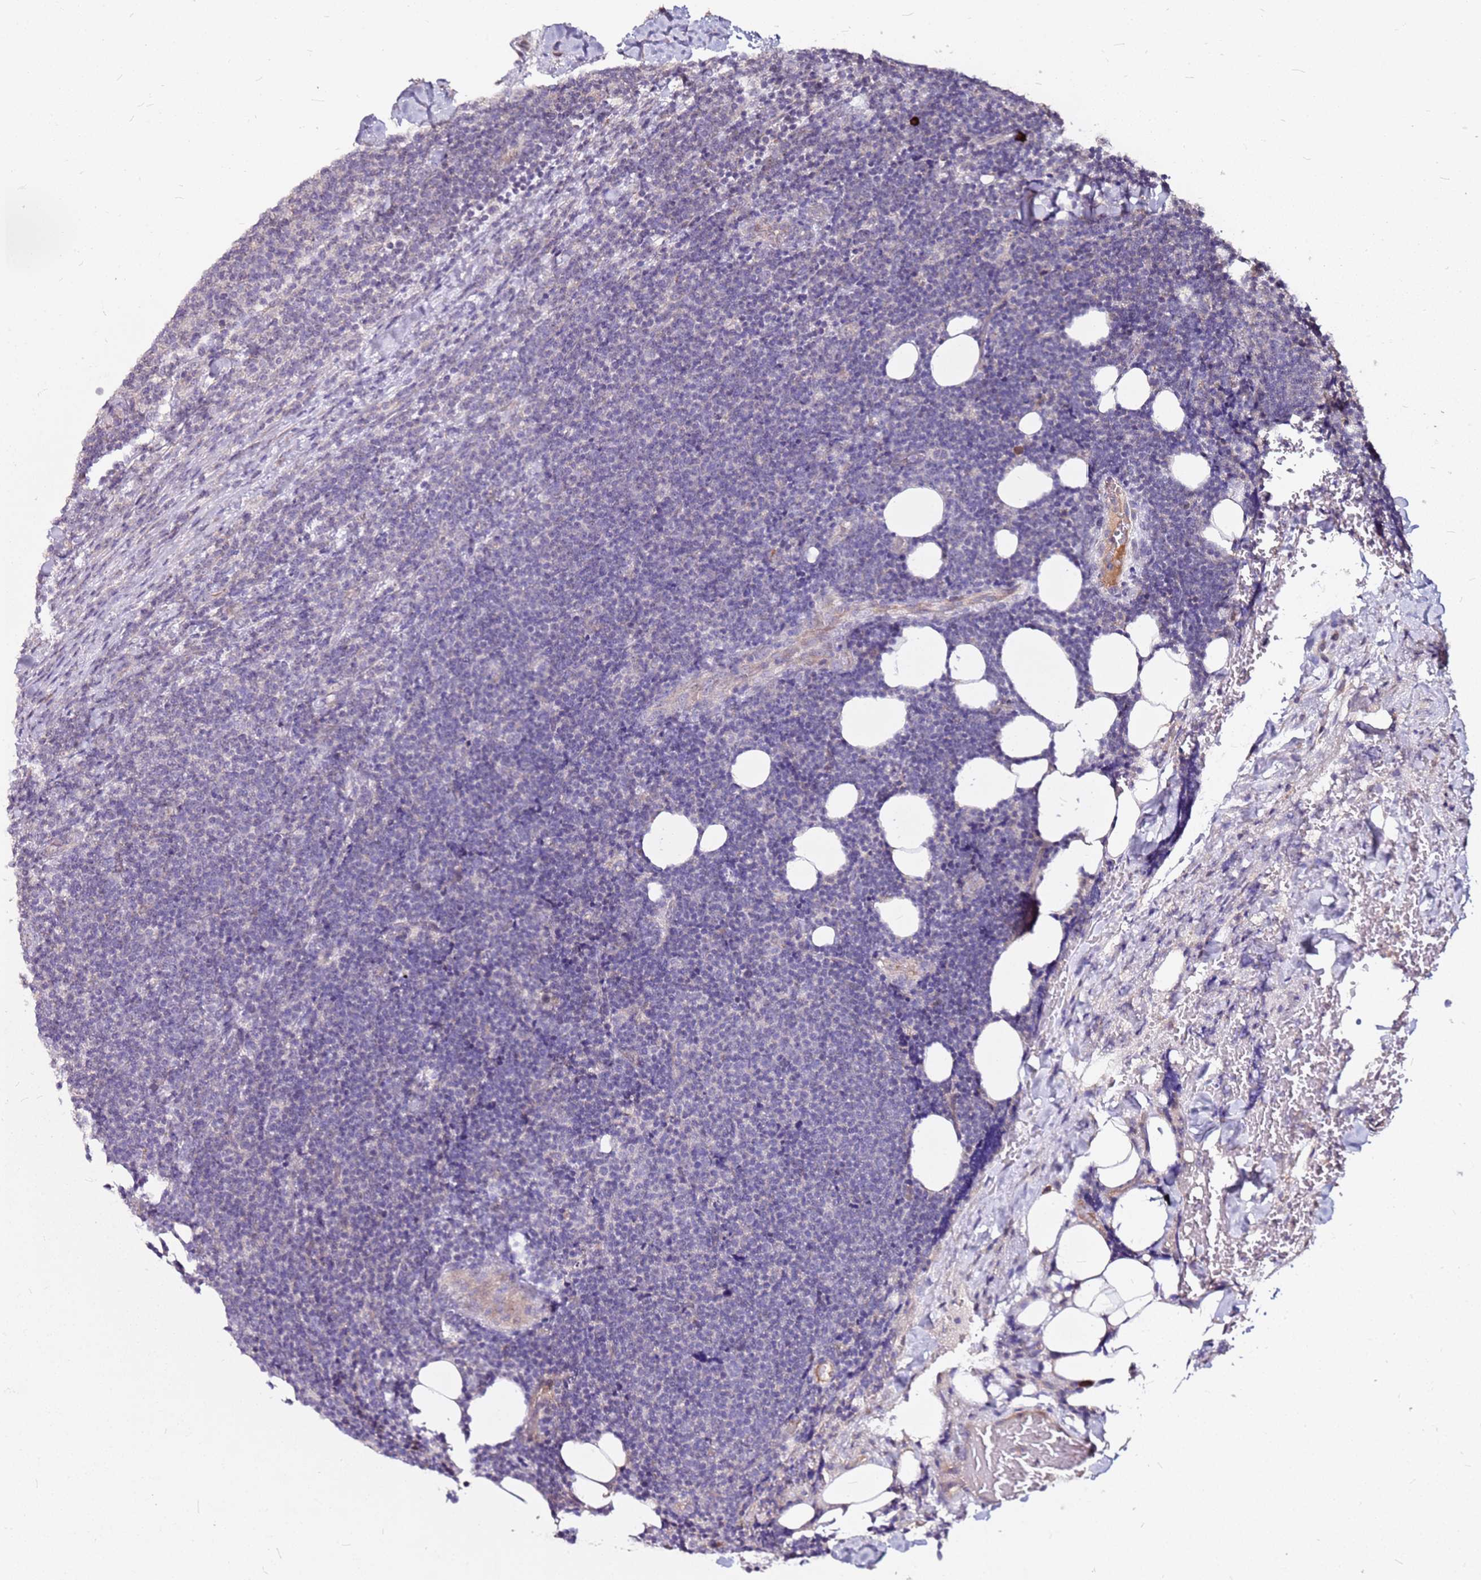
{"staining": {"intensity": "negative", "quantity": "none", "location": "none"}, "tissue": "lymphoma", "cell_type": "Tumor cells", "image_type": "cancer", "snomed": [{"axis": "morphology", "description": "Malignant lymphoma, non-Hodgkin's type, Low grade"}, {"axis": "topography", "description": "Lymph node"}], "caption": "Protein analysis of malignant lymphoma, non-Hodgkin's type (low-grade) shows no significant positivity in tumor cells. (Immunohistochemistry (ihc), brightfield microscopy, high magnification).", "gene": "DCDC2C", "patient": {"sex": "male", "age": 66}}